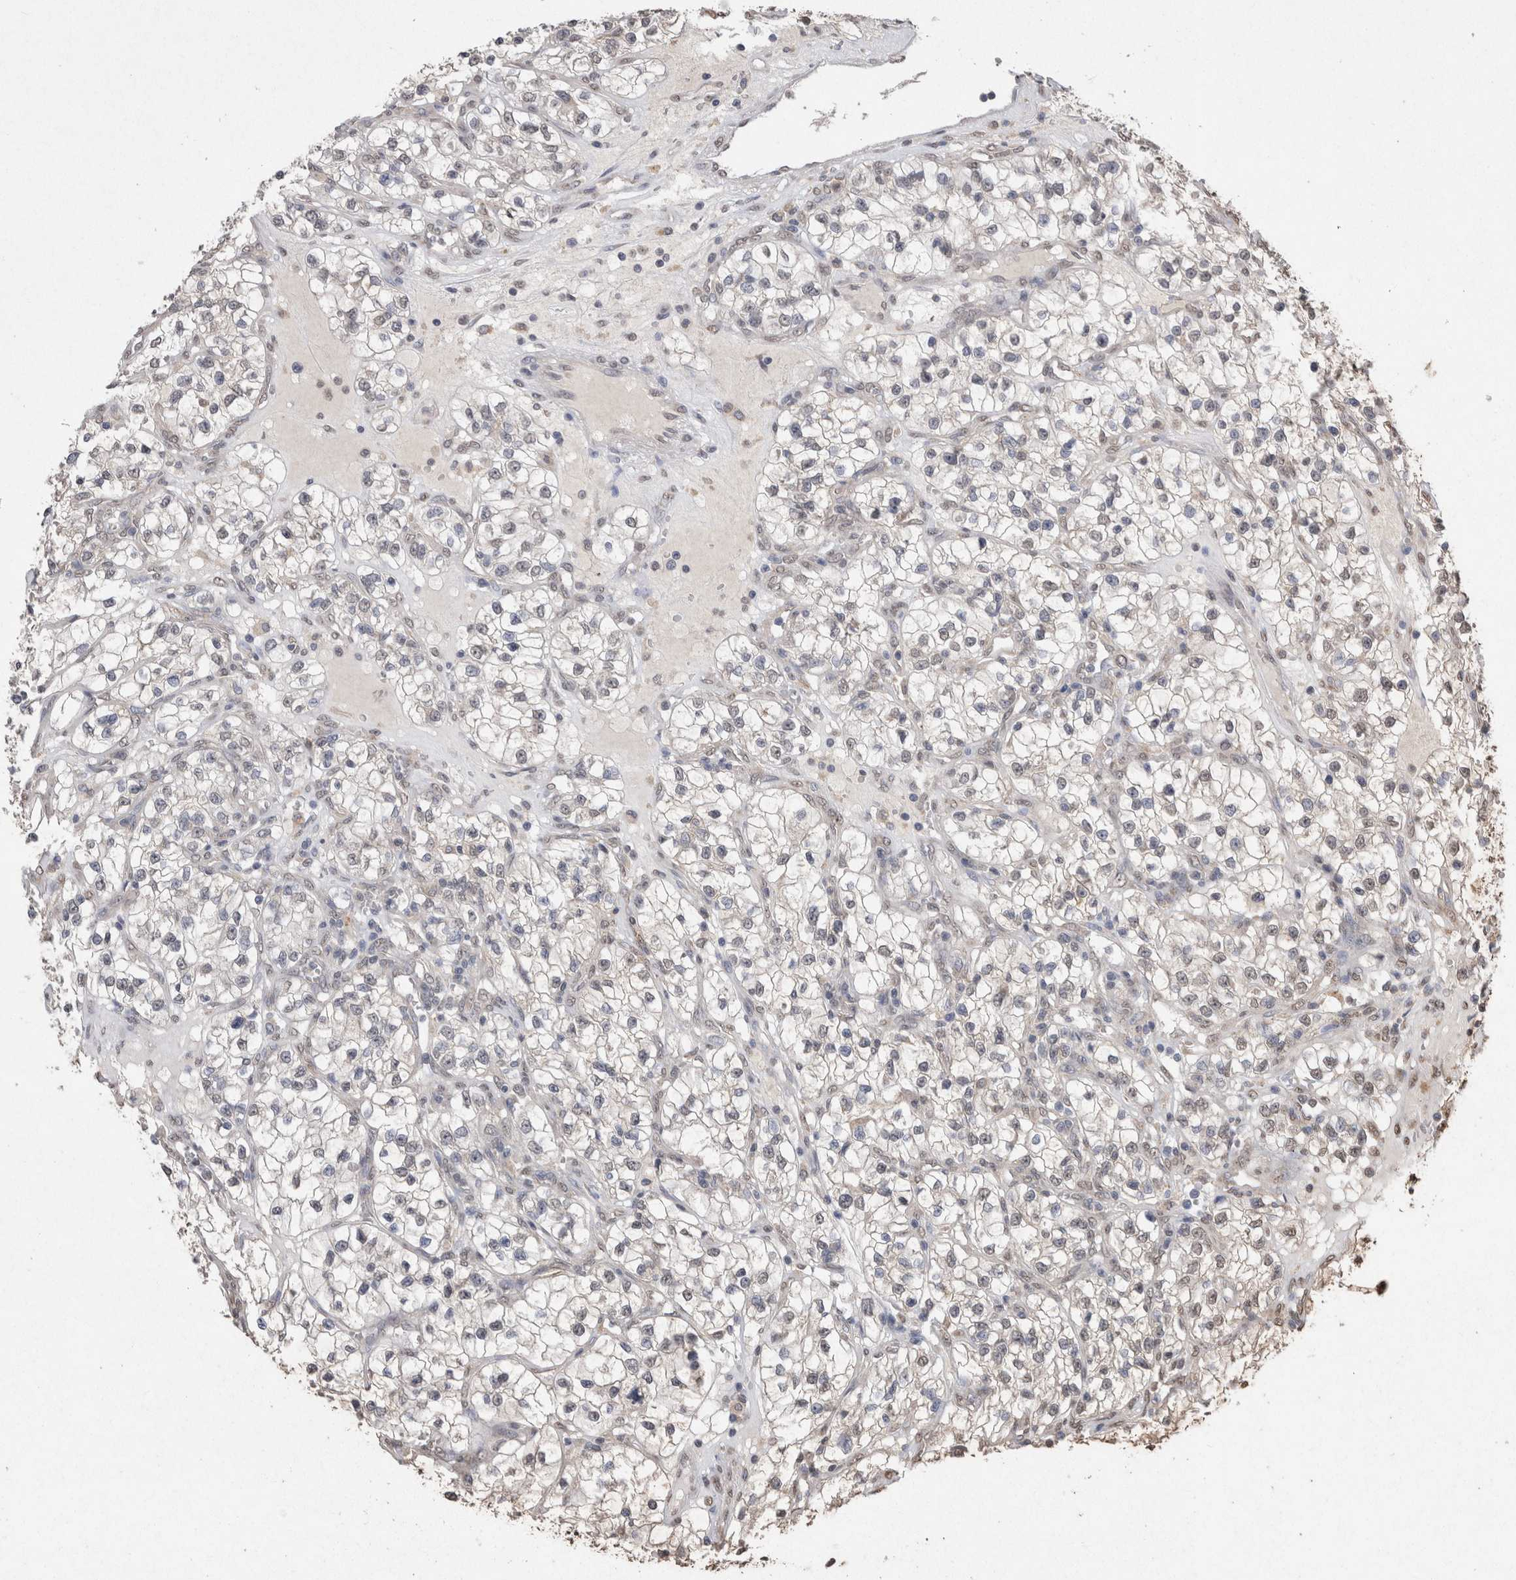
{"staining": {"intensity": "negative", "quantity": "none", "location": "none"}, "tissue": "renal cancer", "cell_type": "Tumor cells", "image_type": "cancer", "snomed": [{"axis": "morphology", "description": "Adenocarcinoma, NOS"}, {"axis": "topography", "description": "Kidney"}], "caption": "A histopathology image of renal adenocarcinoma stained for a protein demonstrates no brown staining in tumor cells. (DAB (3,3'-diaminobenzidine) immunohistochemistry with hematoxylin counter stain).", "gene": "GRK5", "patient": {"sex": "female", "age": 57}}